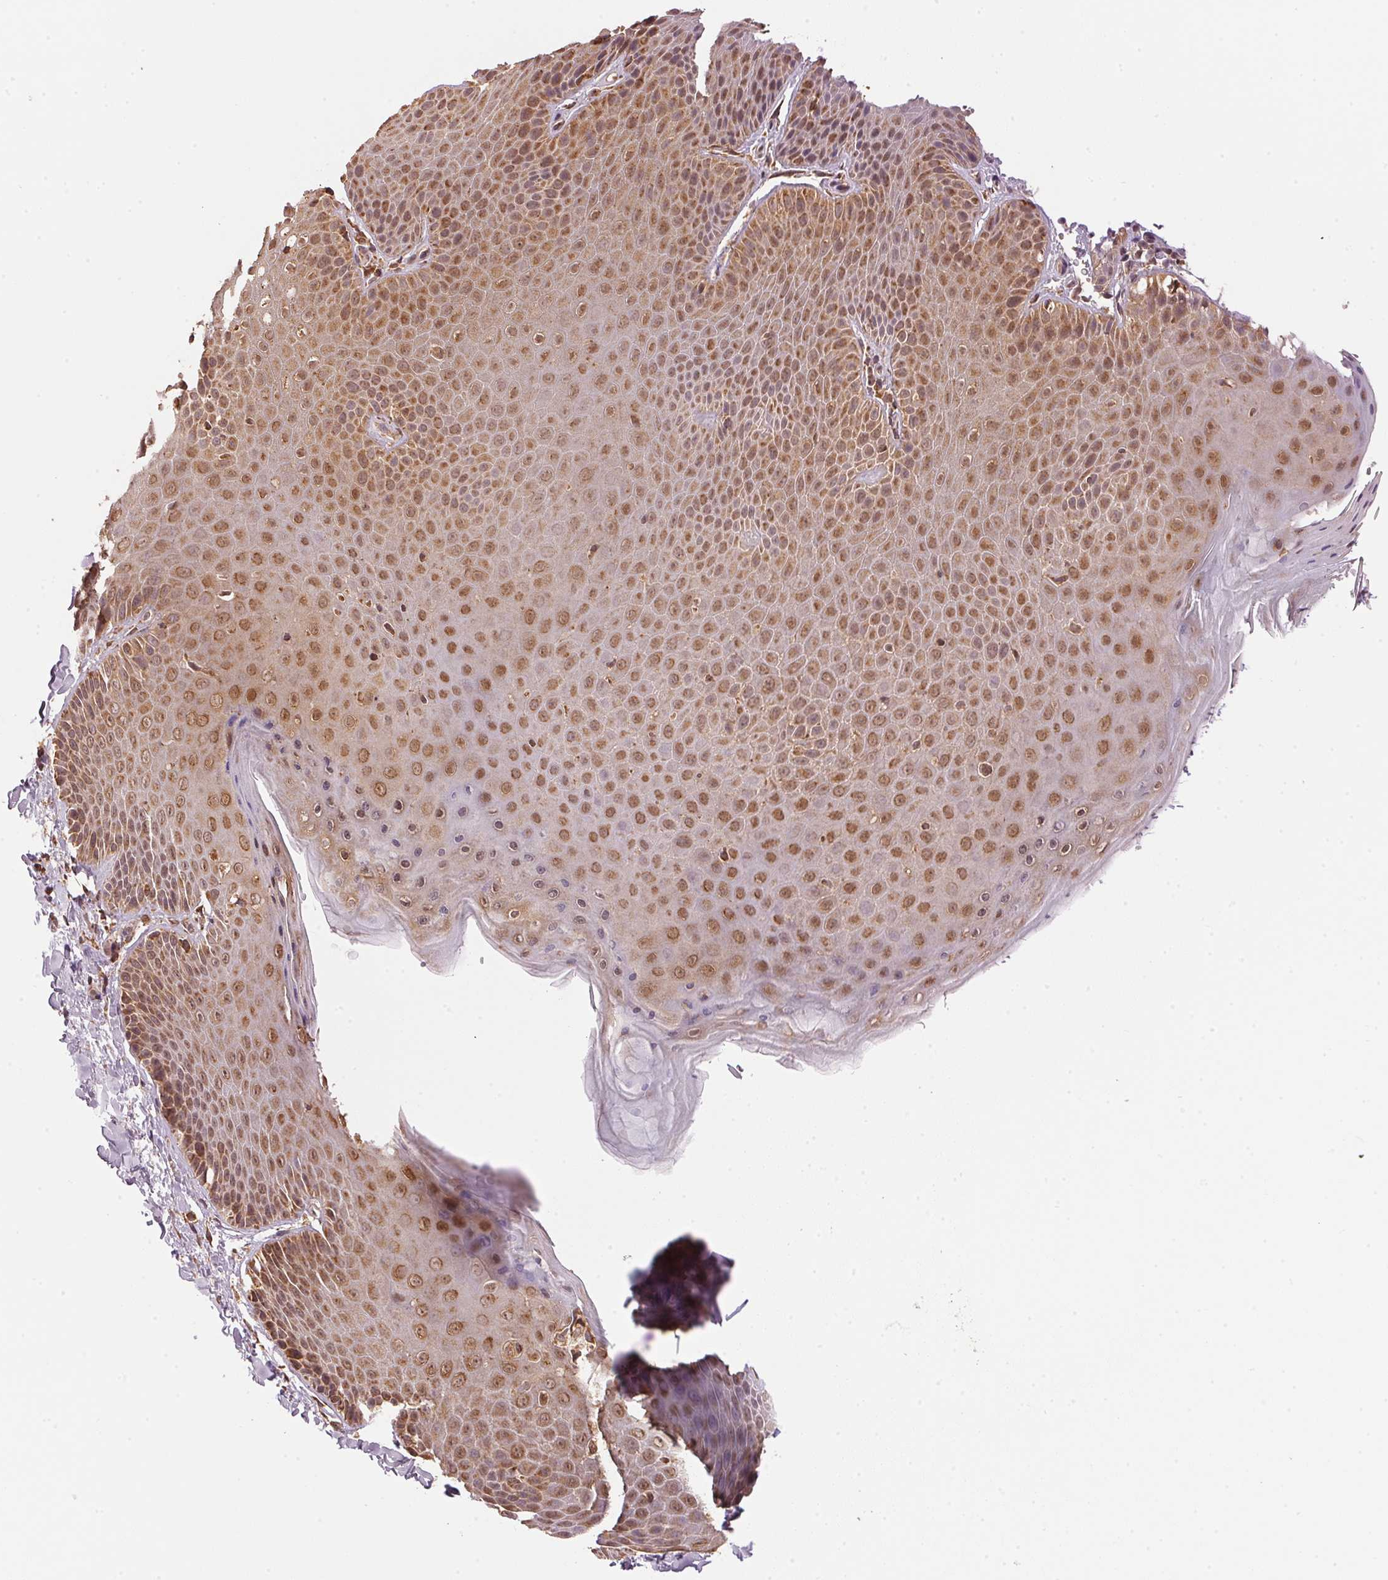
{"staining": {"intensity": "moderate", "quantity": ">75%", "location": "cytoplasmic/membranous,nuclear"}, "tissue": "skin", "cell_type": "Epidermal cells", "image_type": "normal", "snomed": [{"axis": "morphology", "description": "Normal tissue, NOS"}, {"axis": "topography", "description": "Anal"}, {"axis": "topography", "description": "Peripheral nerve tissue"}], "caption": "Unremarkable skin displays moderate cytoplasmic/membranous,nuclear expression in approximately >75% of epidermal cells The protein is shown in brown color, while the nuclei are stained blue..", "gene": "ARHGAP6", "patient": {"sex": "male", "age": 51}}